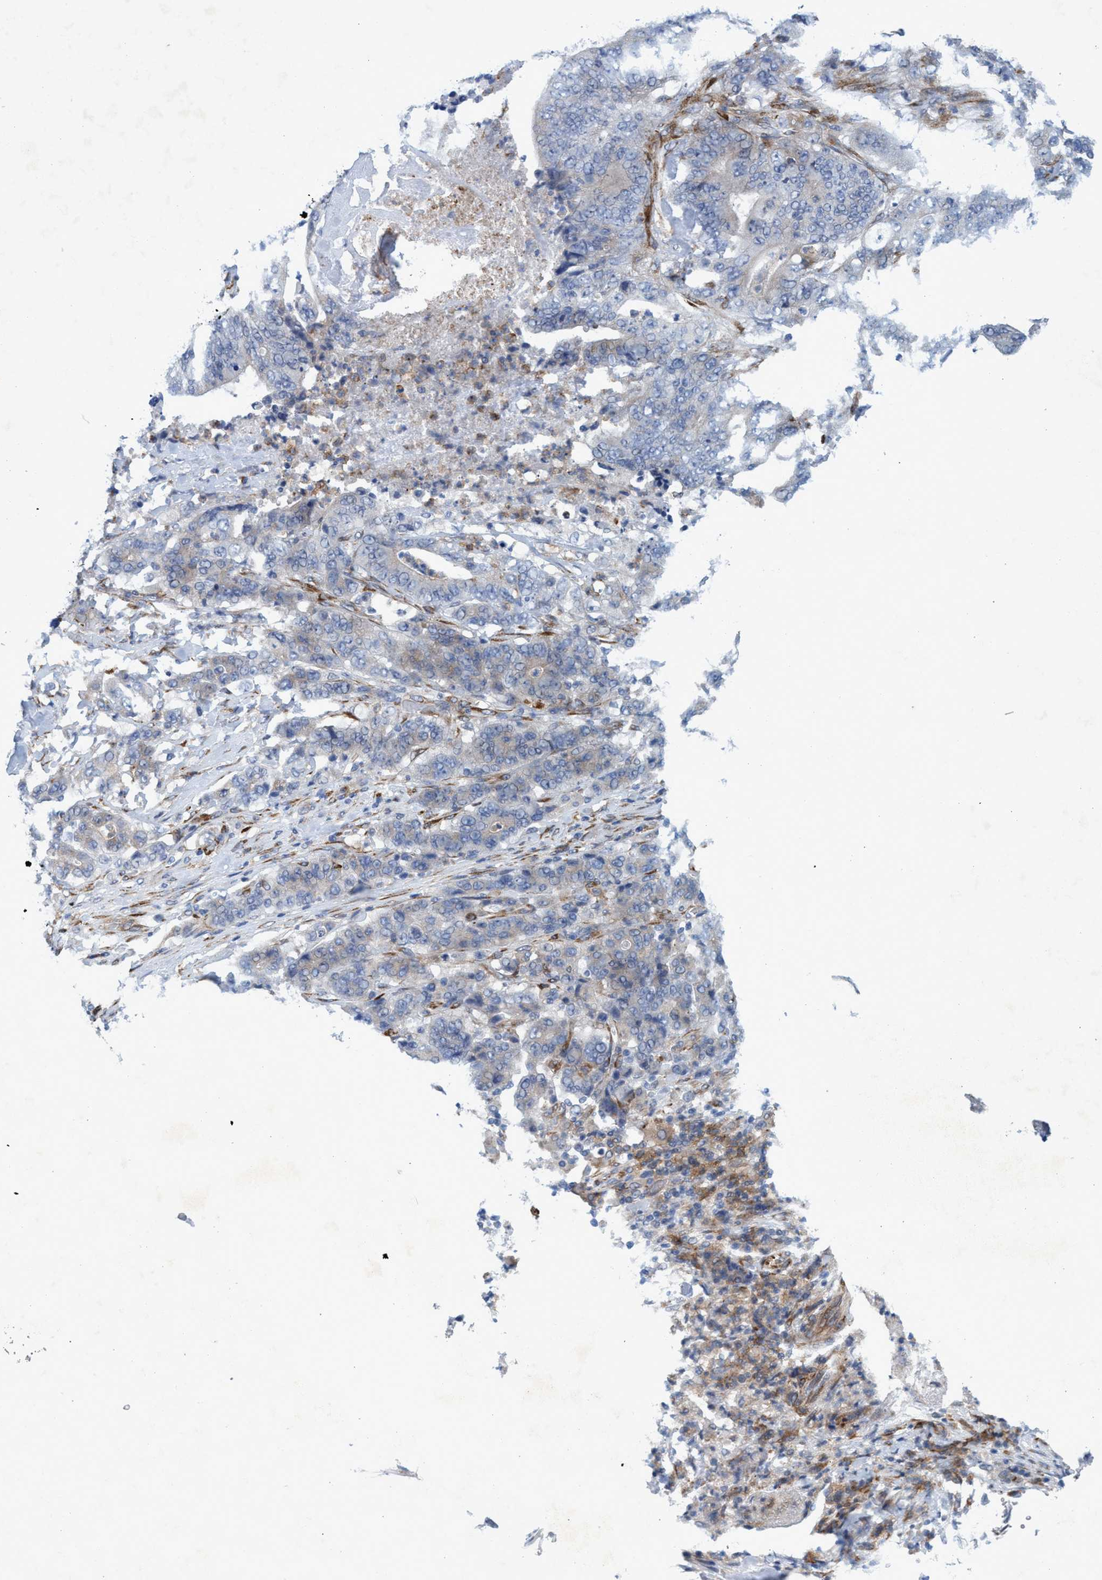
{"staining": {"intensity": "weak", "quantity": "<25%", "location": "cytoplasmic/membranous"}, "tissue": "stomach cancer", "cell_type": "Tumor cells", "image_type": "cancer", "snomed": [{"axis": "morphology", "description": "Adenocarcinoma, NOS"}, {"axis": "topography", "description": "Stomach"}], "caption": "IHC histopathology image of neoplastic tissue: human adenocarcinoma (stomach) stained with DAB (3,3'-diaminobenzidine) demonstrates no significant protein expression in tumor cells.", "gene": "SLC43A2", "patient": {"sex": "female", "age": 73}}